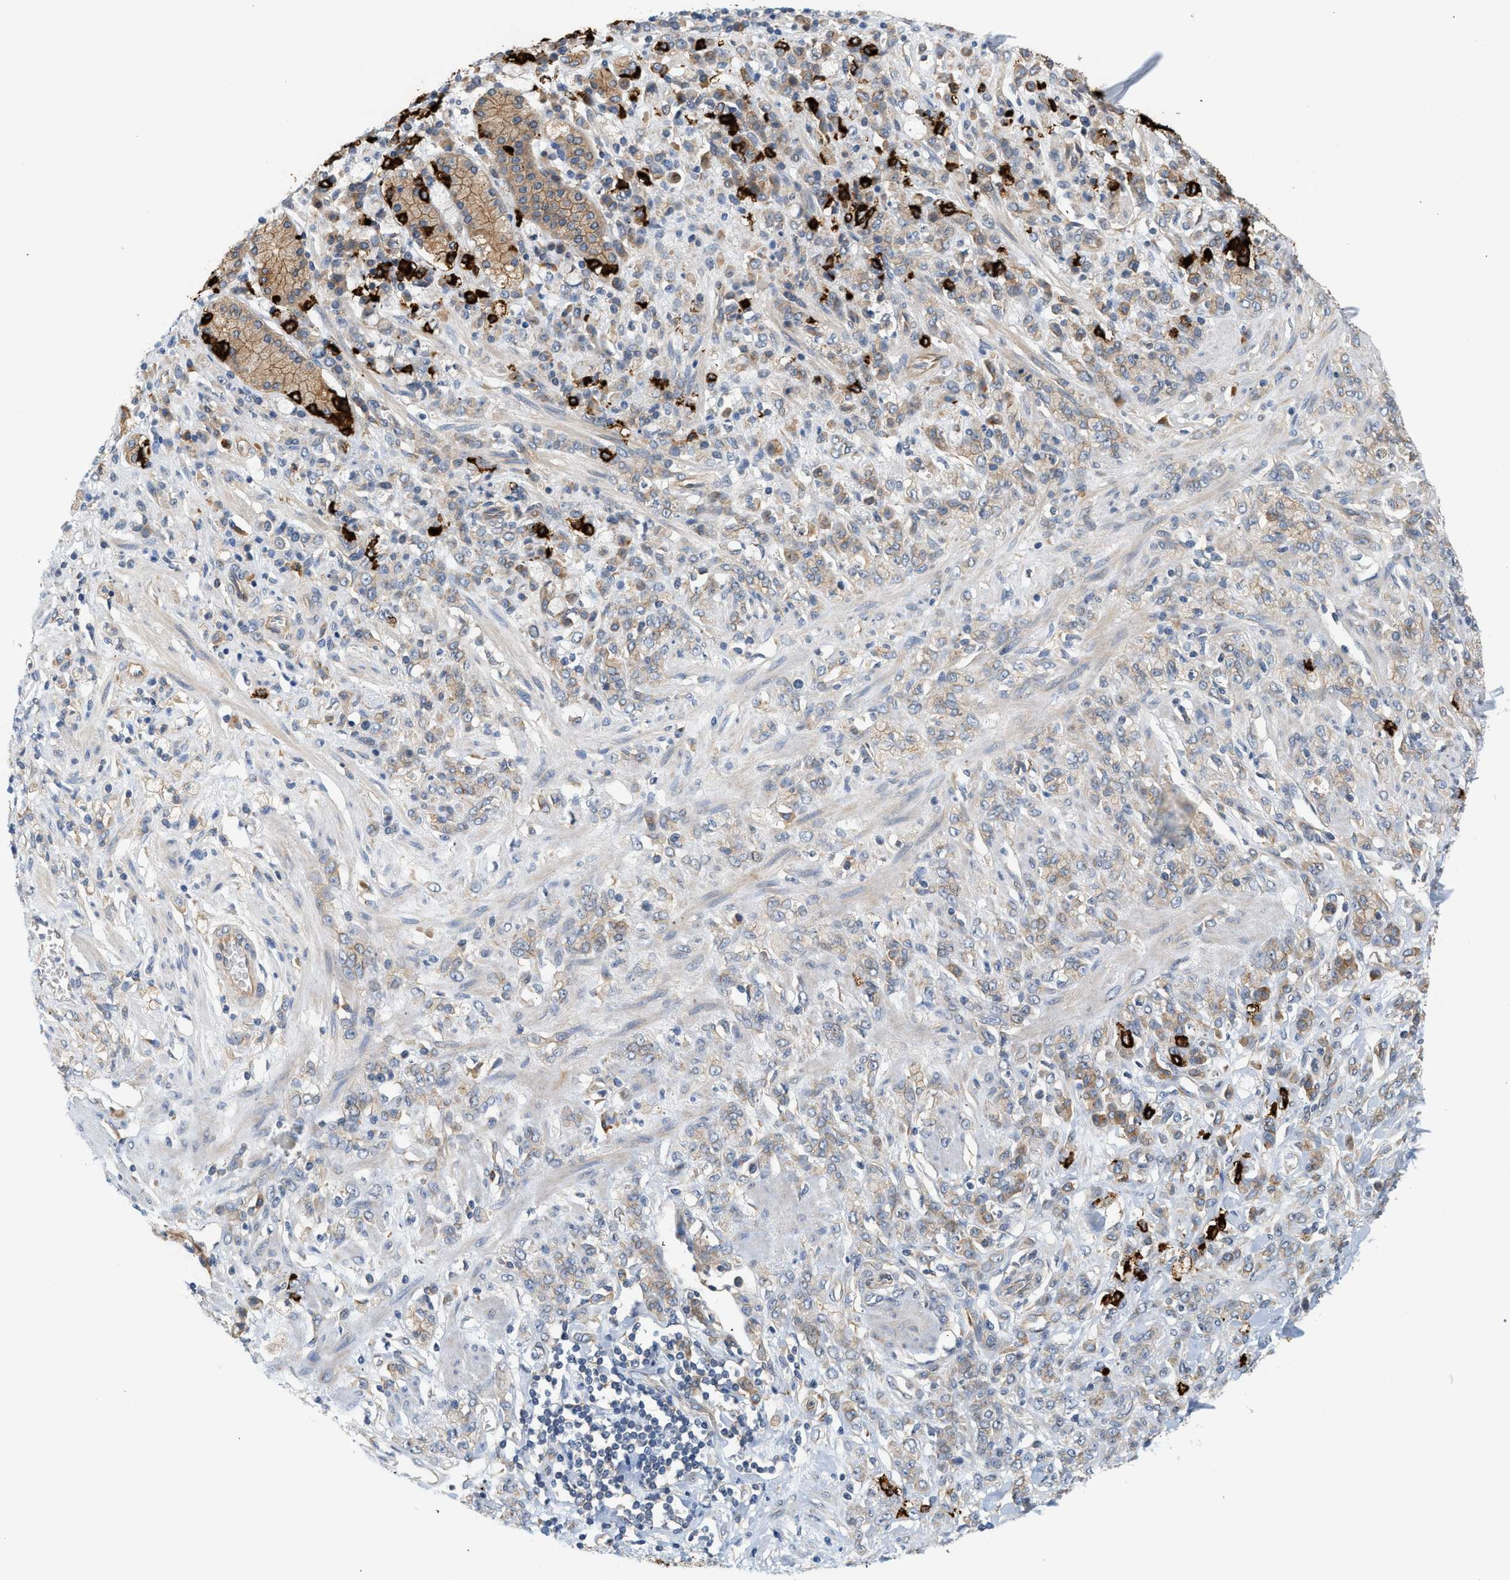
{"staining": {"intensity": "weak", "quantity": "<25%", "location": "cytoplasmic/membranous"}, "tissue": "stomach cancer", "cell_type": "Tumor cells", "image_type": "cancer", "snomed": [{"axis": "morphology", "description": "Normal tissue, NOS"}, {"axis": "morphology", "description": "Adenocarcinoma, NOS"}, {"axis": "topography", "description": "Stomach"}], "caption": "Immunohistochemistry (IHC) histopathology image of stomach cancer (adenocarcinoma) stained for a protein (brown), which displays no positivity in tumor cells.", "gene": "CTXN1", "patient": {"sex": "male", "age": 82}}